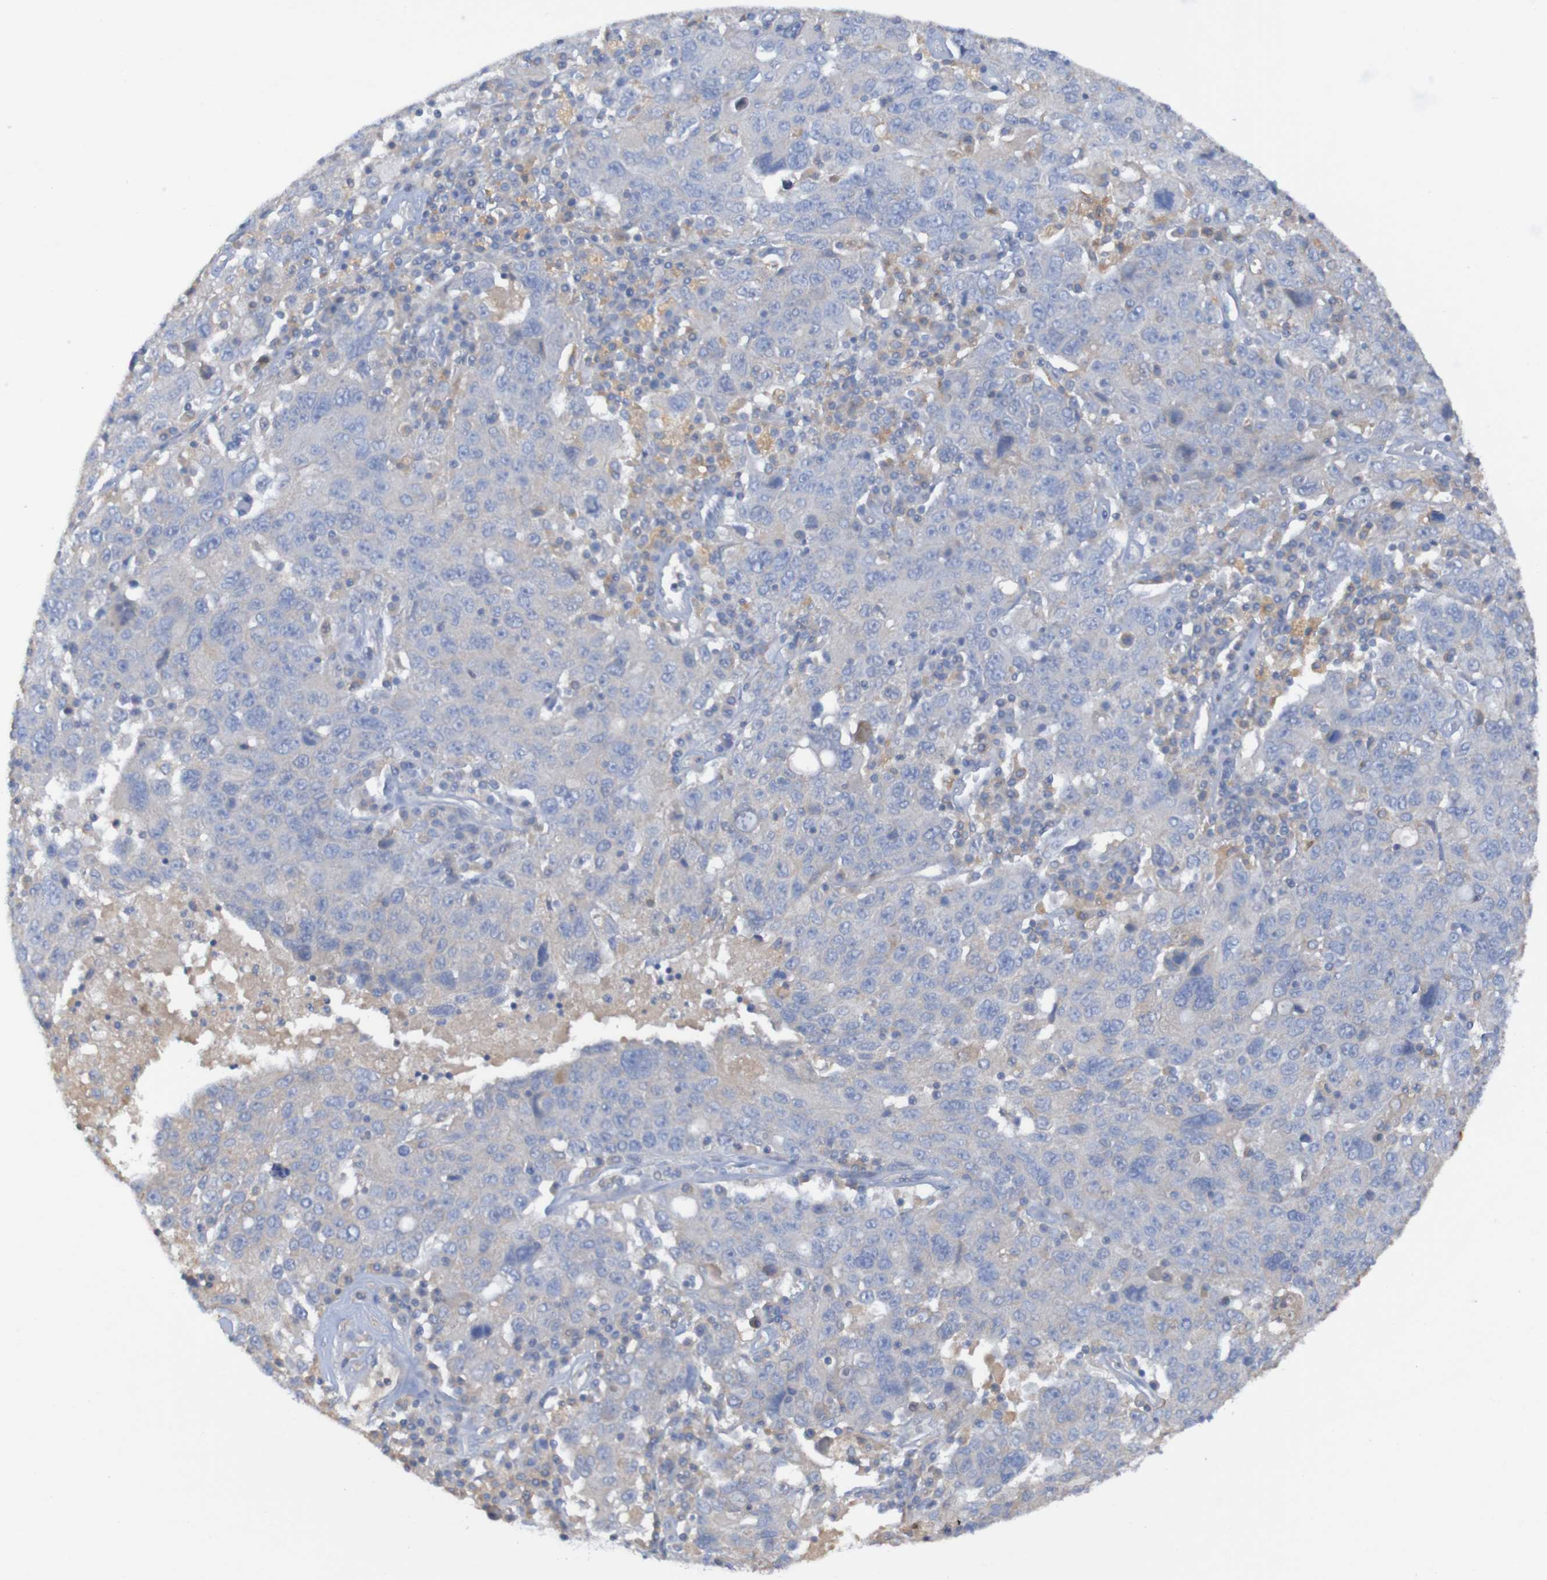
{"staining": {"intensity": "negative", "quantity": "none", "location": "none"}, "tissue": "ovarian cancer", "cell_type": "Tumor cells", "image_type": "cancer", "snomed": [{"axis": "morphology", "description": "Carcinoma, endometroid"}, {"axis": "topography", "description": "Ovary"}], "caption": "DAB immunohistochemical staining of human ovarian cancer (endometroid carcinoma) shows no significant expression in tumor cells.", "gene": "ARHGEF16", "patient": {"sex": "female", "age": 62}}